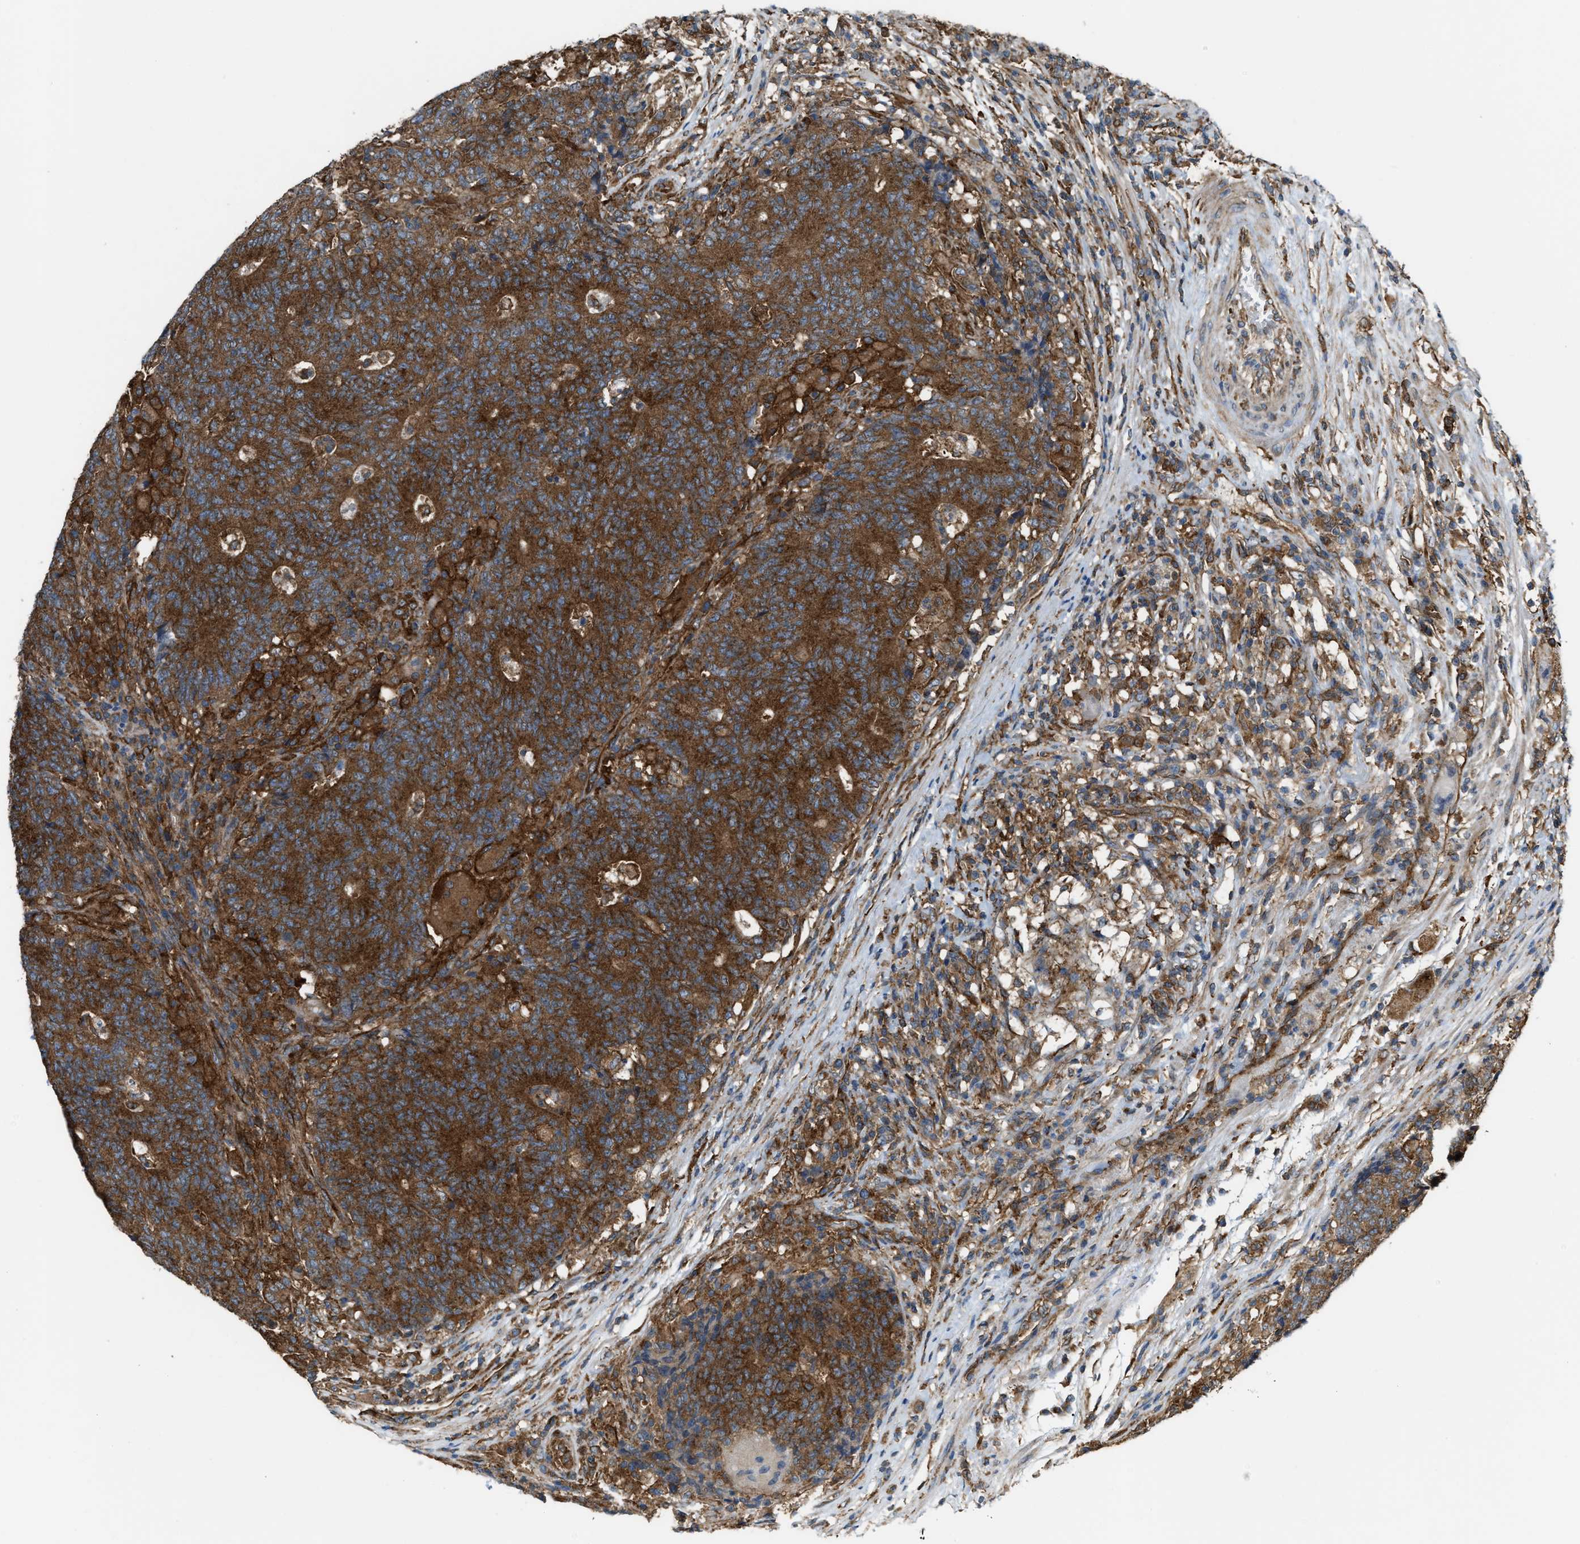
{"staining": {"intensity": "strong", "quantity": ">75%", "location": "cytoplasmic/membranous"}, "tissue": "colorectal cancer", "cell_type": "Tumor cells", "image_type": "cancer", "snomed": [{"axis": "morphology", "description": "Normal tissue, NOS"}, {"axis": "morphology", "description": "Adenocarcinoma, NOS"}, {"axis": "topography", "description": "Colon"}], "caption": "Tumor cells show strong cytoplasmic/membranous expression in about >75% of cells in adenocarcinoma (colorectal). The staining was performed using DAB (3,3'-diaminobenzidine), with brown indicating positive protein expression. Nuclei are stained blue with hematoxylin.", "gene": "PICALM", "patient": {"sex": "female", "age": 75}}